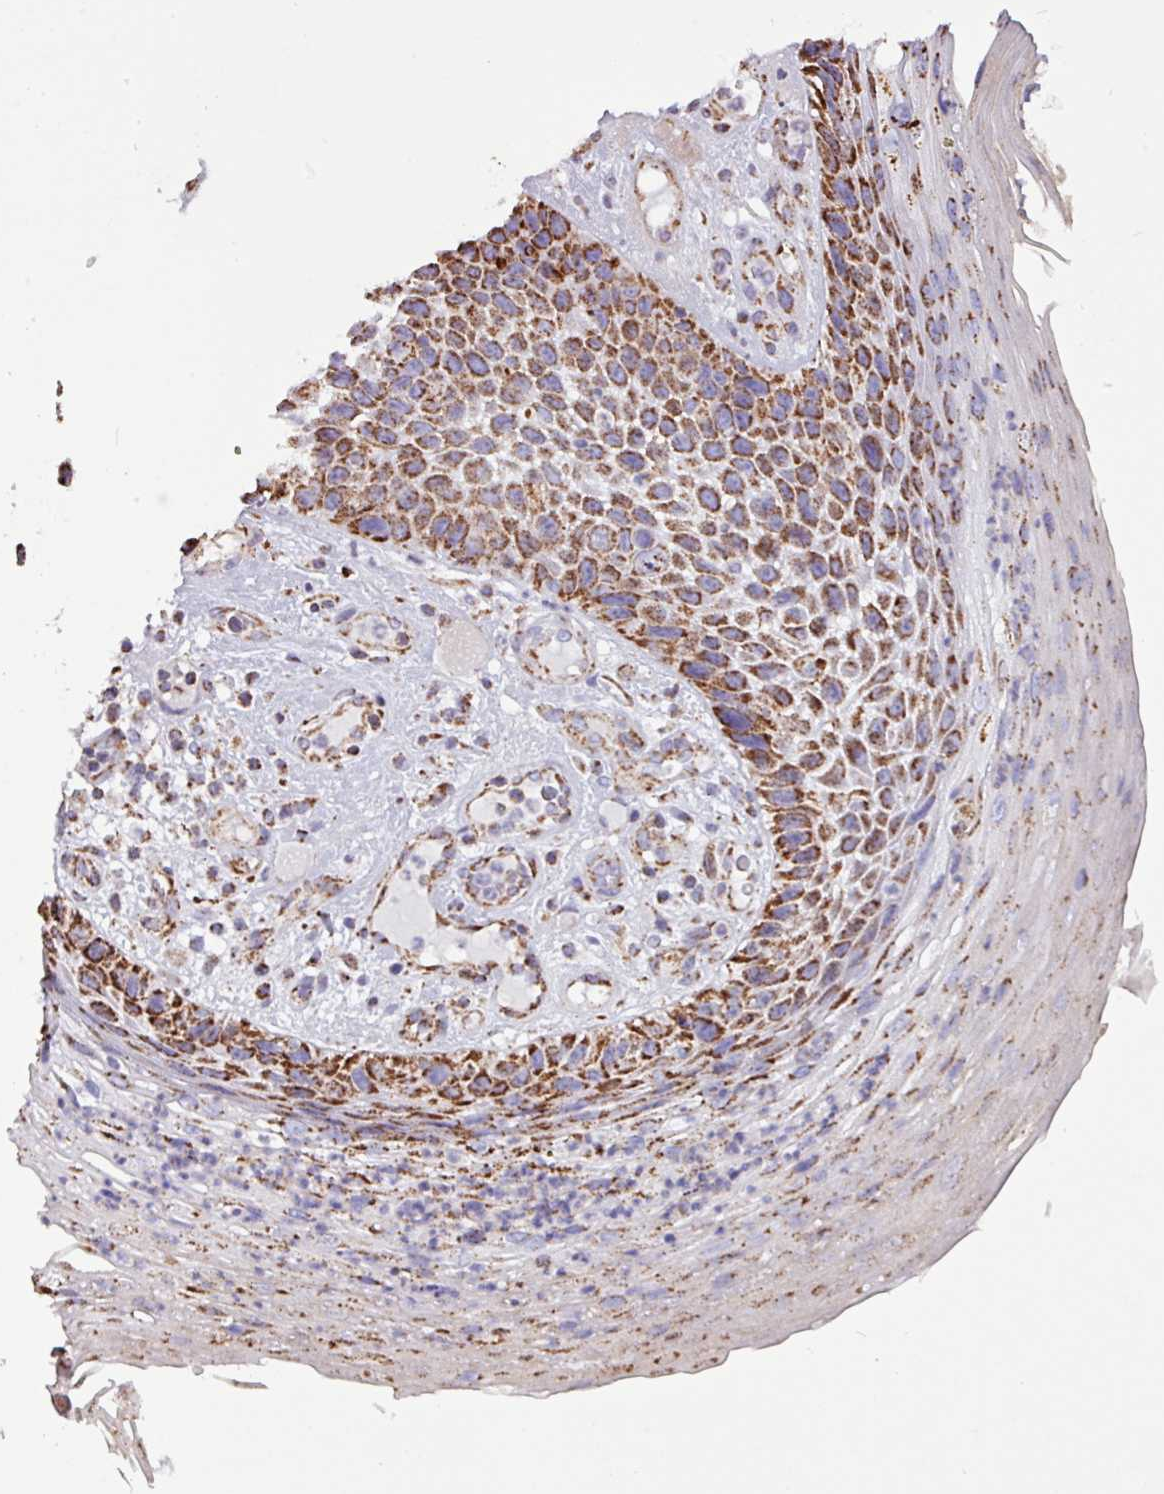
{"staining": {"intensity": "strong", "quantity": ">75%", "location": "cytoplasmic/membranous"}, "tissue": "skin cancer", "cell_type": "Tumor cells", "image_type": "cancer", "snomed": [{"axis": "morphology", "description": "Squamous cell carcinoma, NOS"}, {"axis": "topography", "description": "Skin"}], "caption": "Brown immunohistochemical staining in skin cancer (squamous cell carcinoma) displays strong cytoplasmic/membranous positivity in approximately >75% of tumor cells.", "gene": "RTL3", "patient": {"sex": "female", "age": 88}}